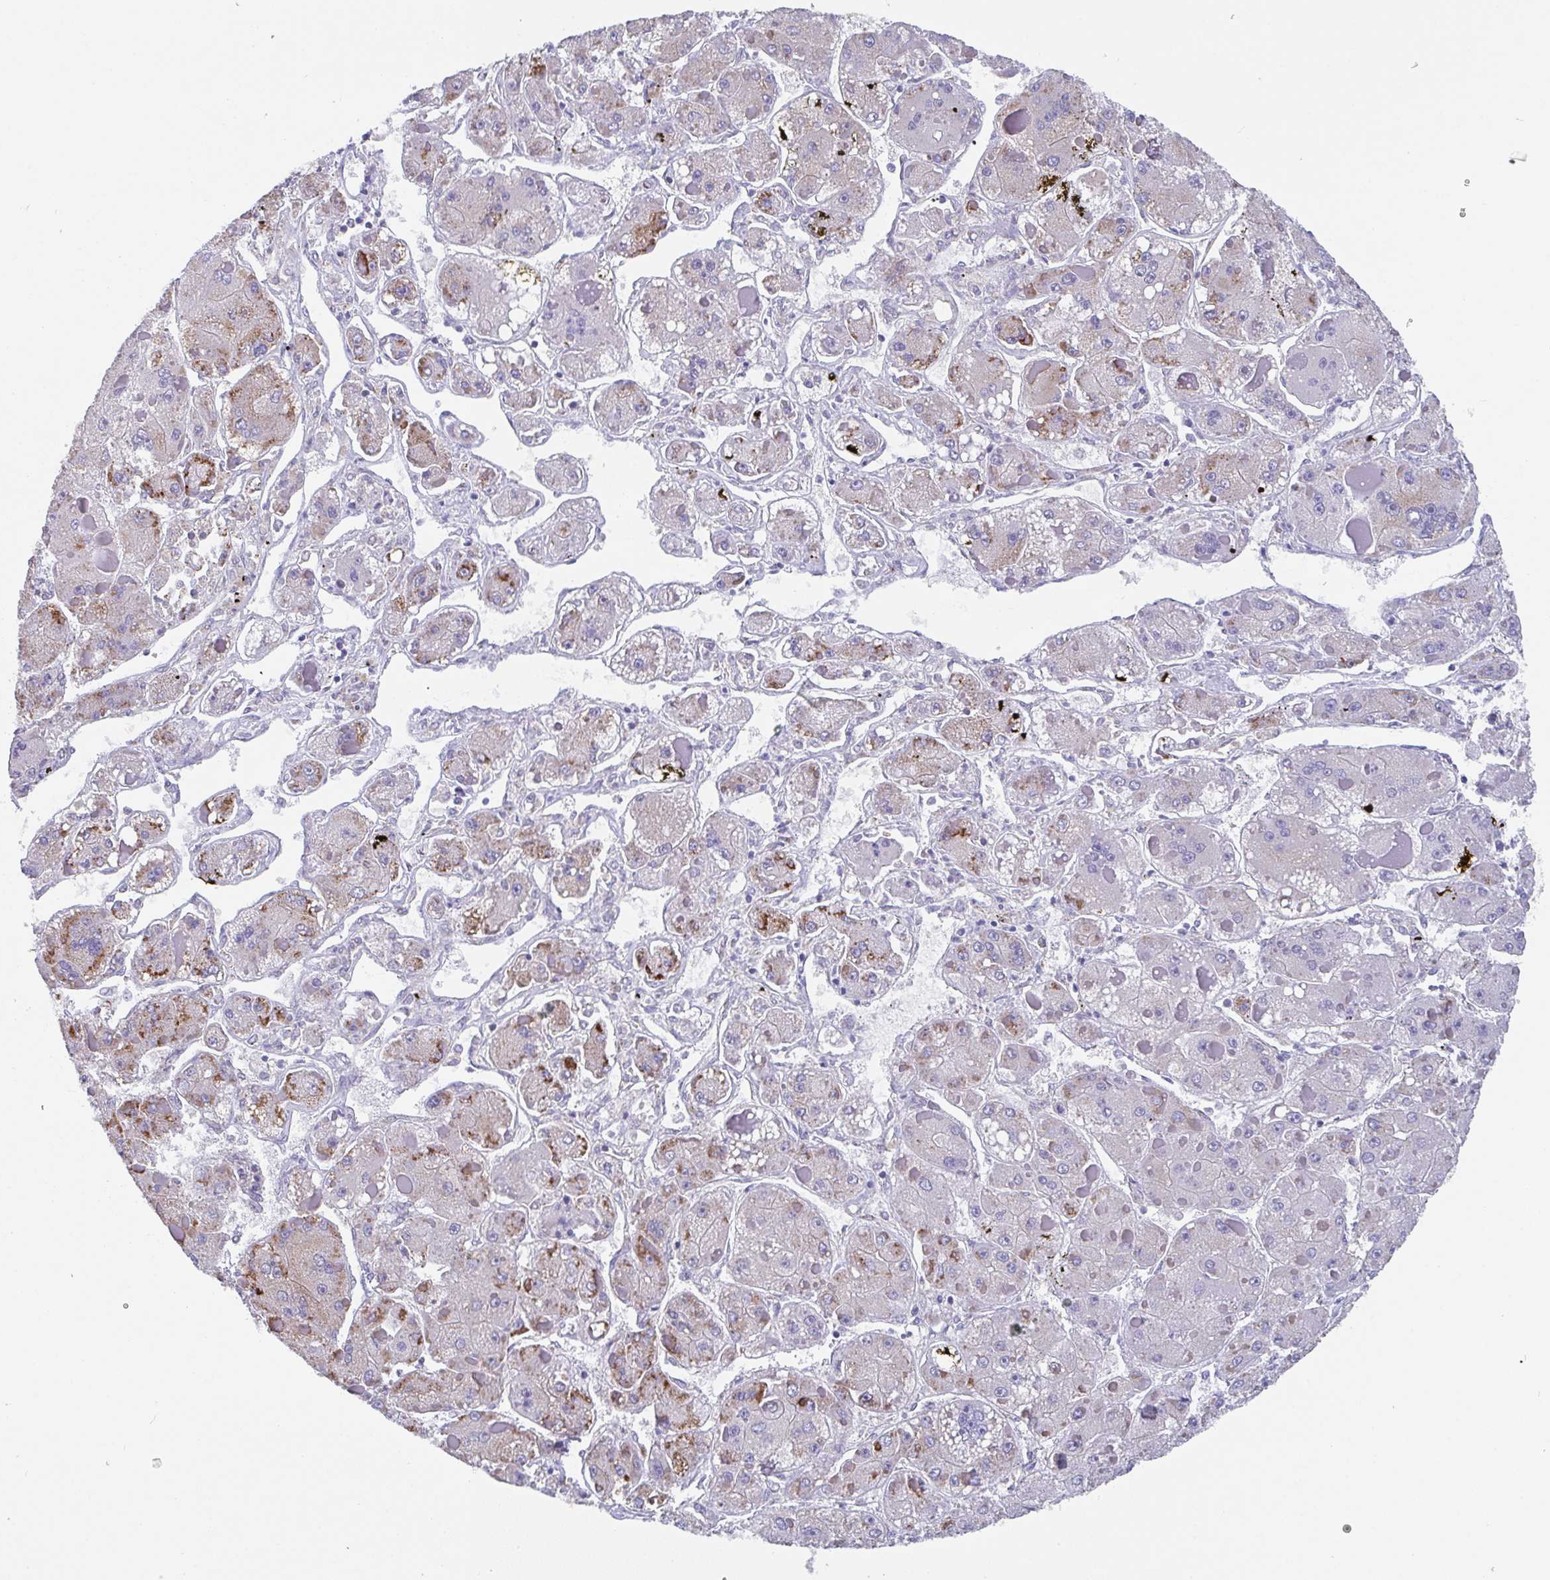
{"staining": {"intensity": "moderate", "quantity": "<25%", "location": "cytoplasmic/membranous"}, "tissue": "liver cancer", "cell_type": "Tumor cells", "image_type": "cancer", "snomed": [{"axis": "morphology", "description": "Carcinoma, Hepatocellular, NOS"}, {"axis": "topography", "description": "Liver"}], "caption": "A brown stain highlights moderate cytoplasmic/membranous expression of a protein in human liver cancer tumor cells.", "gene": "PROSER3", "patient": {"sex": "female", "age": 73}}